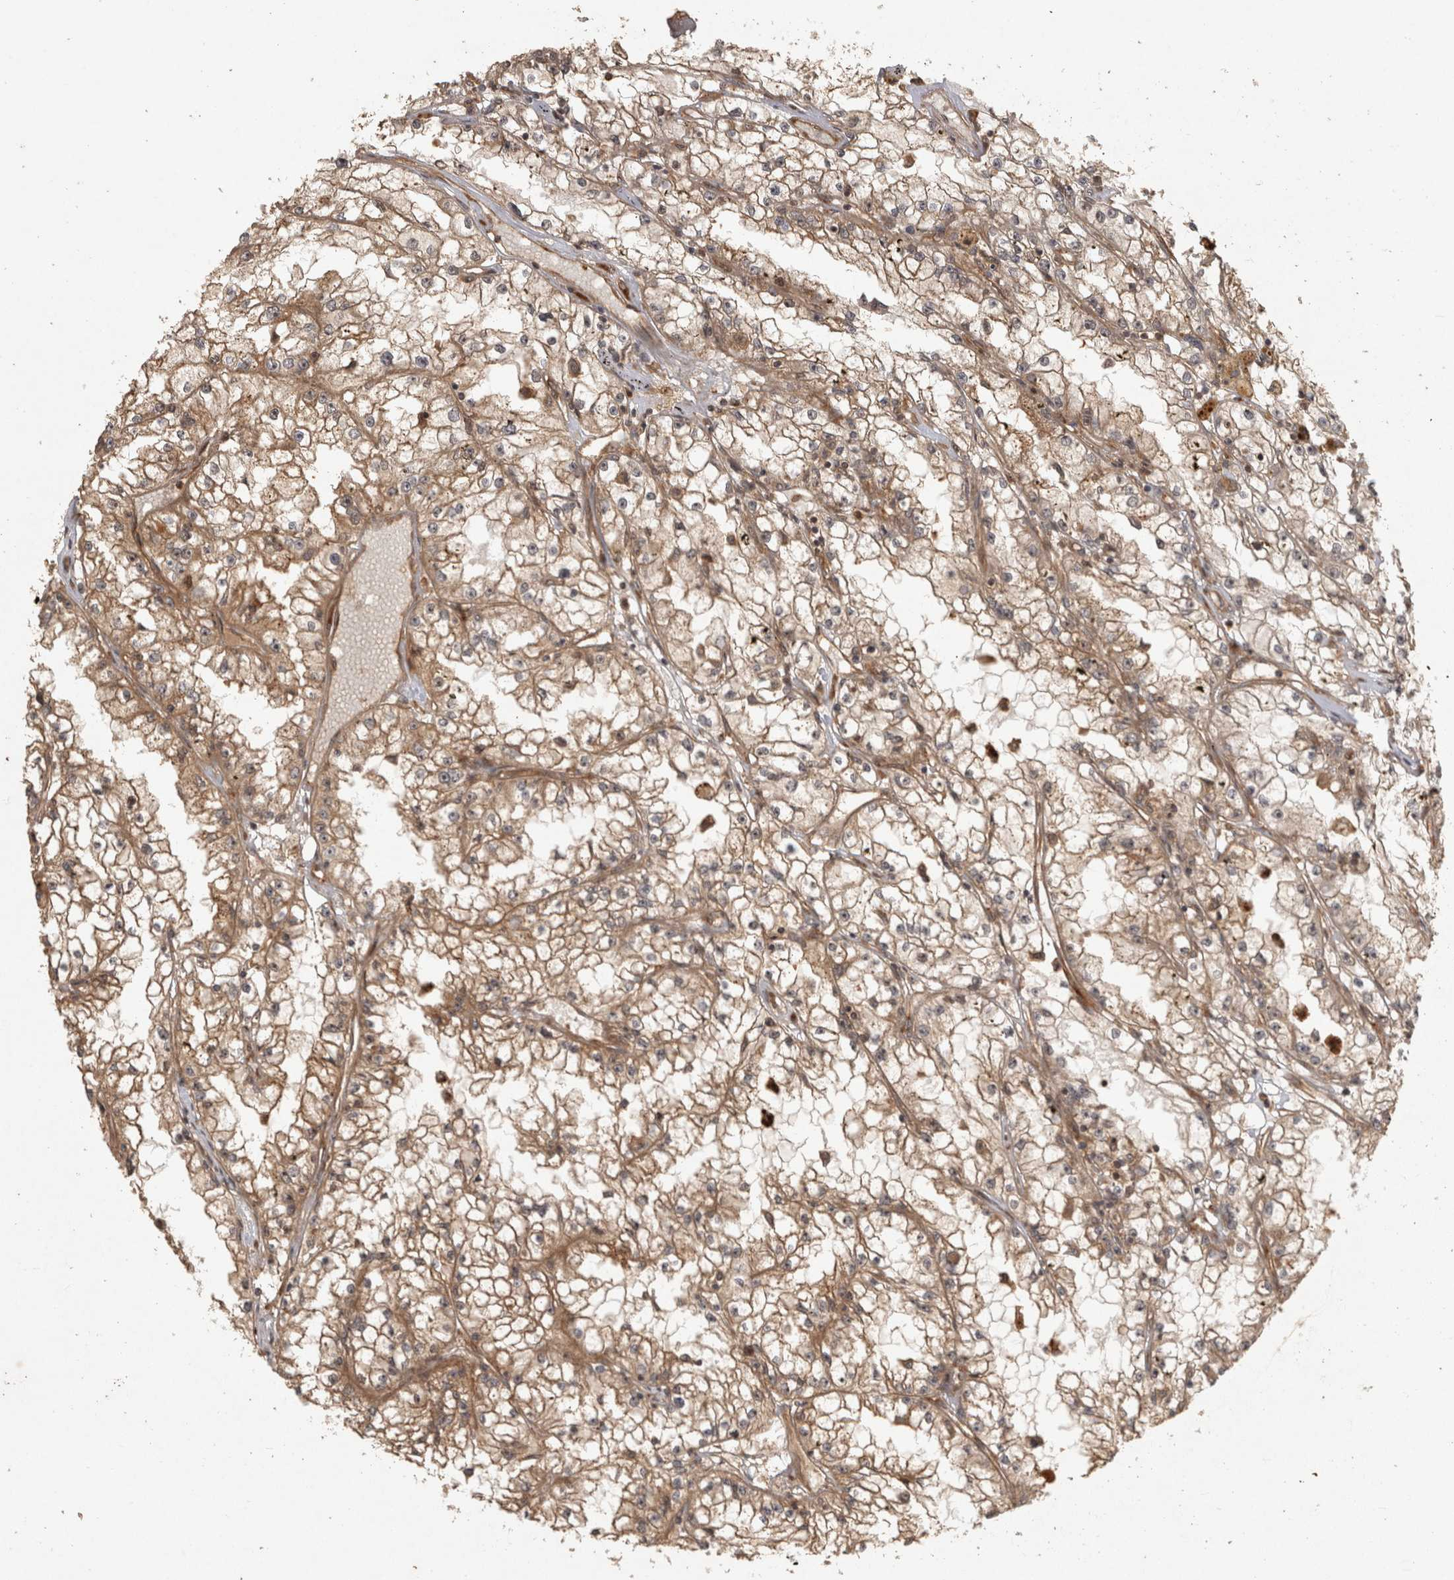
{"staining": {"intensity": "moderate", "quantity": ">75%", "location": "cytoplasmic/membranous"}, "tissue": "renal cancer", "cell_type": "Tumor cells", "image_type": "cancer", "snomed": [{"axis": "morphology", "description": "Adenocarcinoma, NOS"}, {"axis": "topography", "description": "Kidney"}], "caption": "Immunohistochemistry (IHC) histopathology image of renal cancer stained for a protein (brown), which reveals medium levels of moderate cytoplasmic/membranous staining in about >75% of tumor cells.", "gene": "CAMSAP2", "patient": {"sex": "male", "age": 56}}